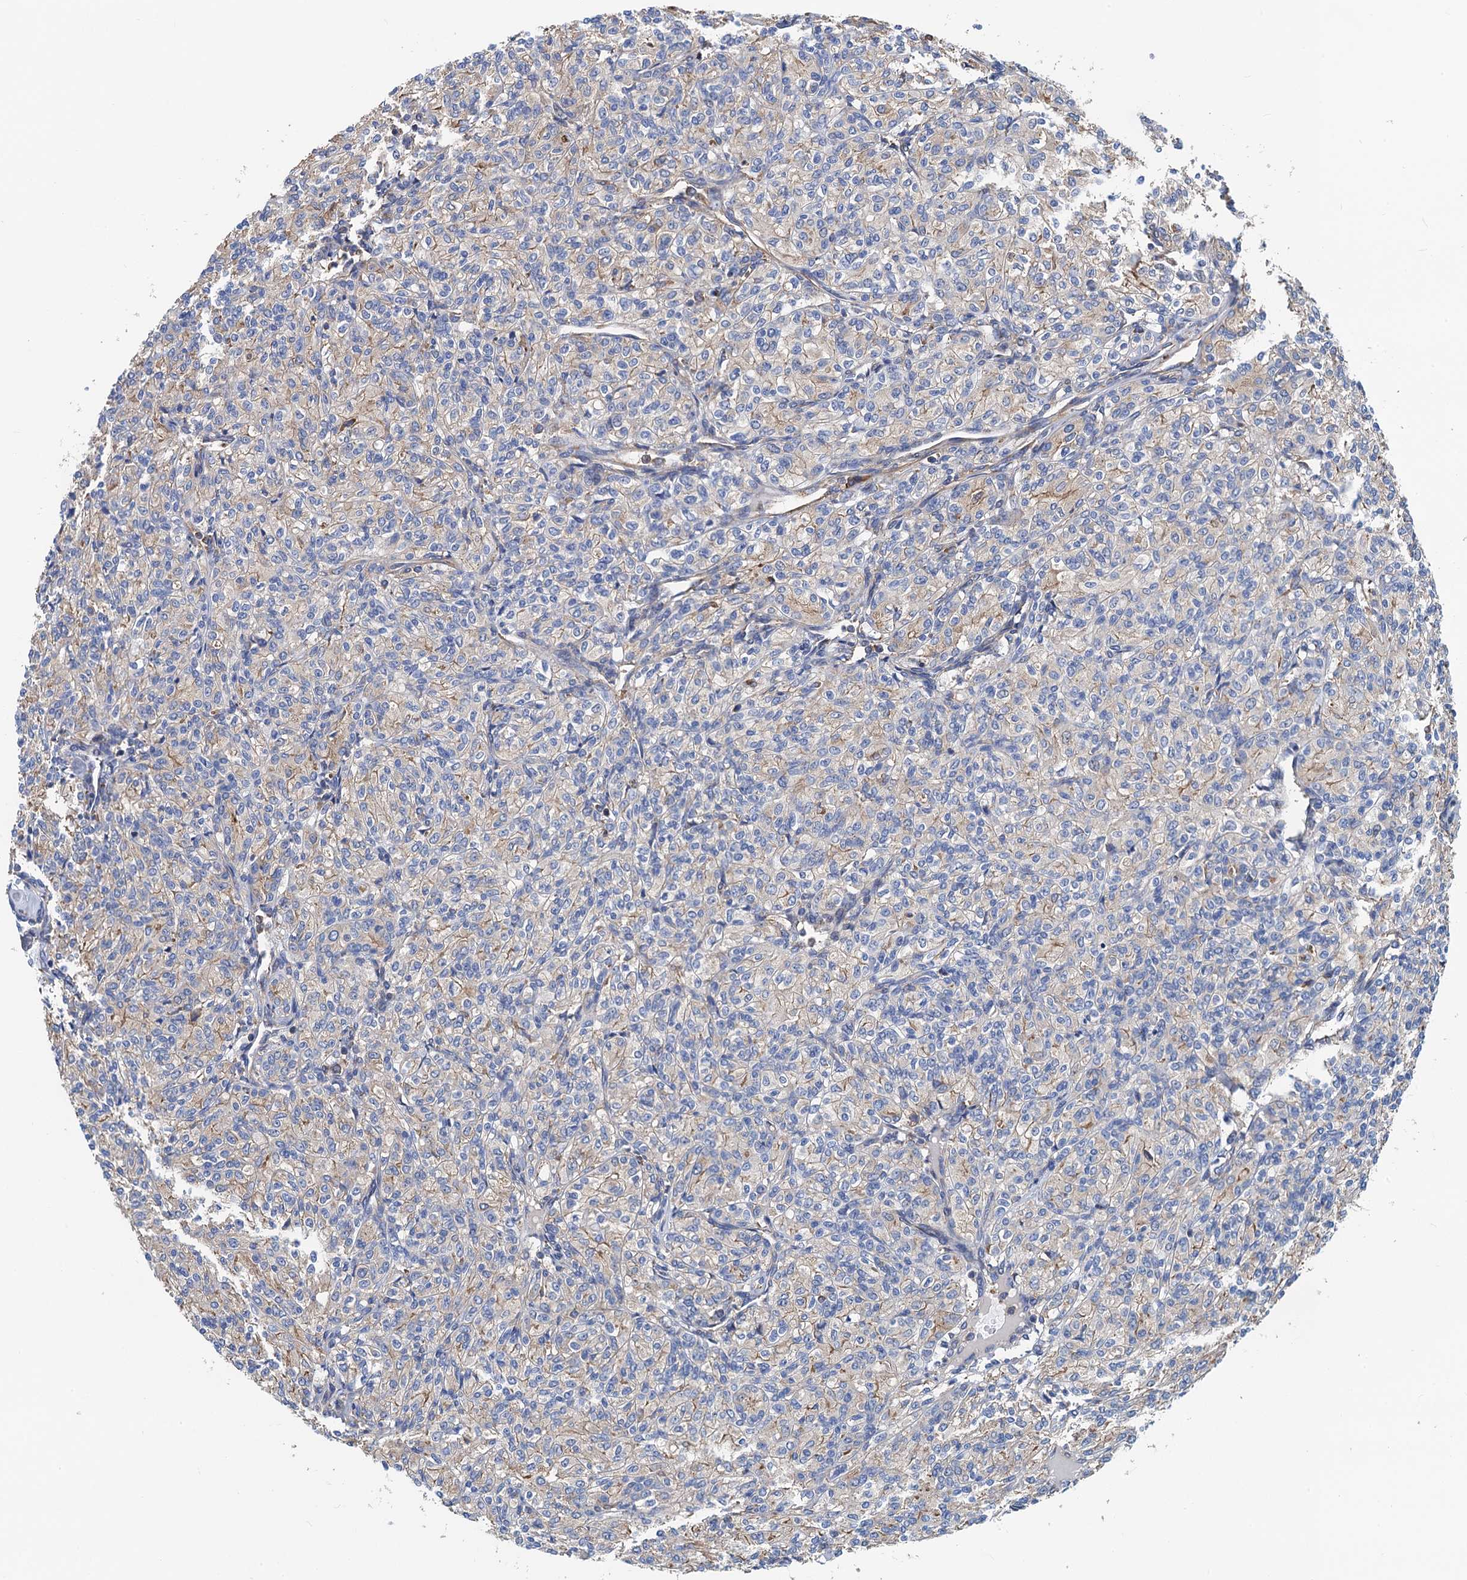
{"staining": {"intensity": "weak", "quantity": "<25%", "location": "cytoplasmic/membranous"}, "tissue": "renal cancer", "cell_type": "Tumor cells", "image_type": "cancer", "snomed": [{"axis": "morphology", "description": "Adenocarcinoma, NOS"}, {"axis": "topography", "description": "Kidney"}], "caption": "The image shows no staining of tumor cells in renal cancer (adenocarcinoma).", "gene": "SLC12A7", "patient": {"sex": "male", "age": 77}}